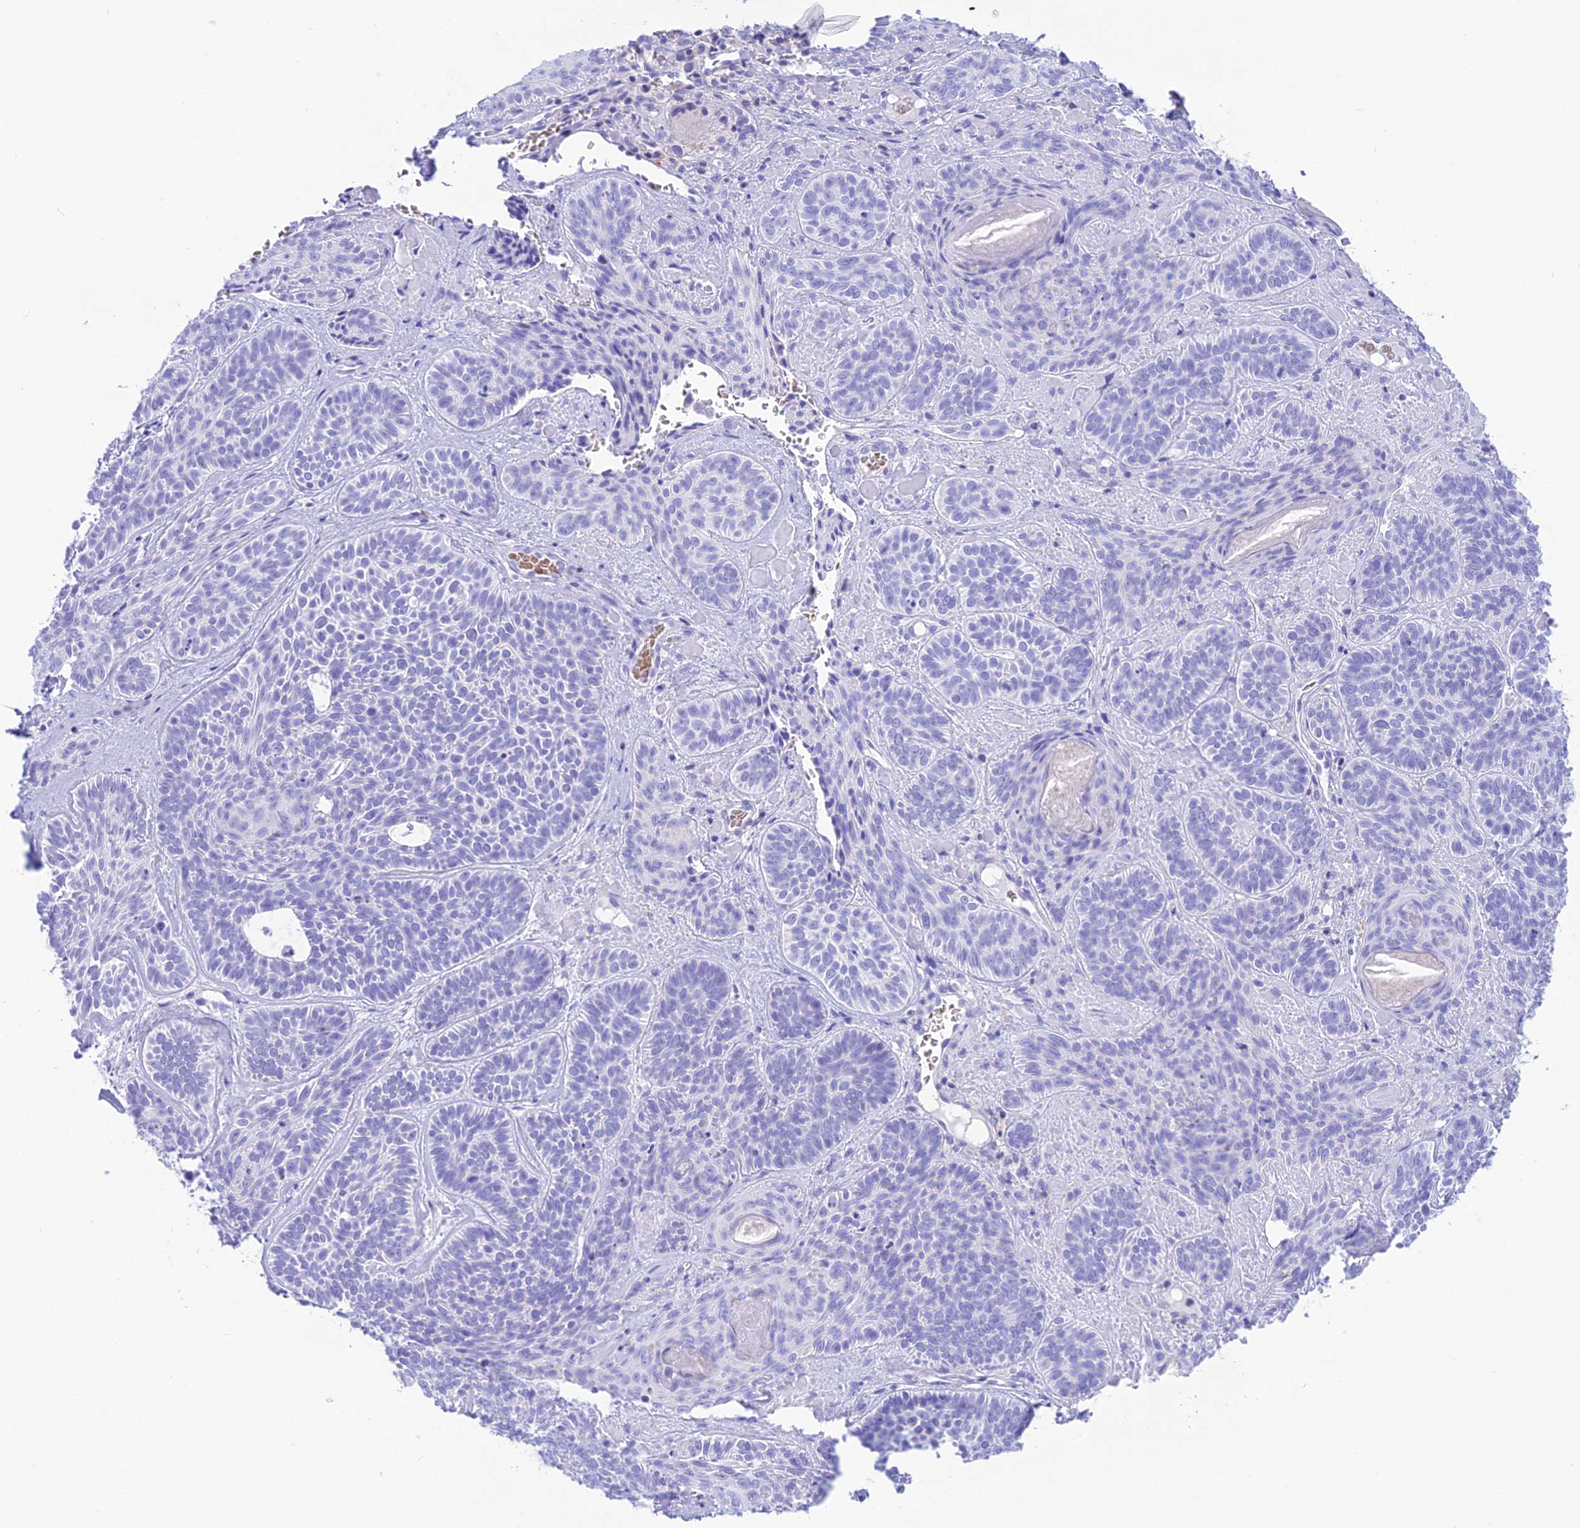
{"staining": {"intensity": "negative", "quantity": "none", "location": "none"}, "tissue": "skin cancer", "cell_type": "Tumor cells", "image_type": "cancer", "snomed": [{"axis": "morphology", "description": "Basal cell carcinoma"}, {"axis": "topography", "description": "Skin"}], "caption": "DAB immunohistochemical staining of basal cell carcinoma (skin) shows no significant expression in tumor cells.", "gene": "GLYATL1", "patient": {"sex": "male", "age": 85}}